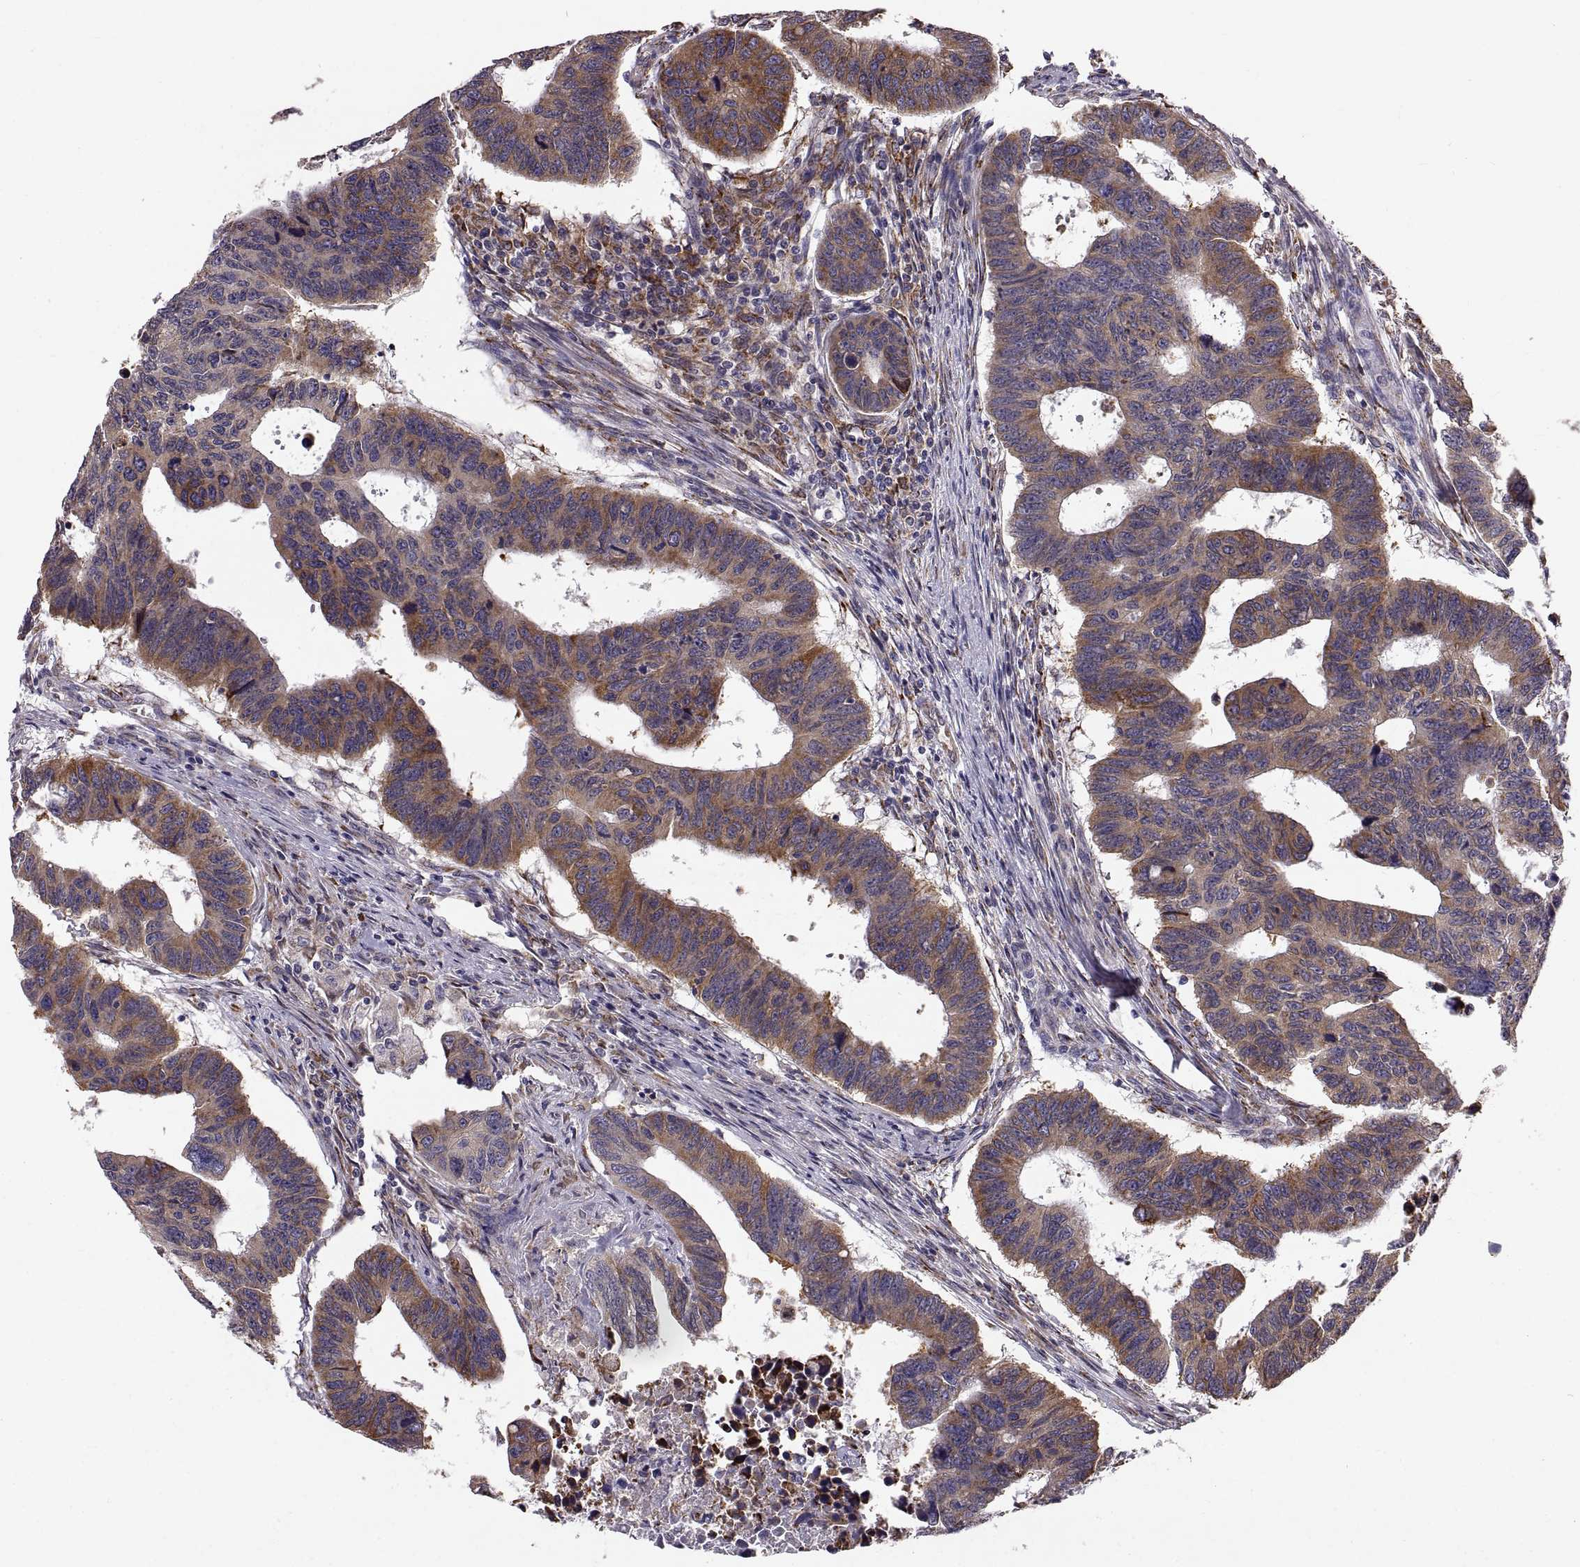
{"staining": {"intensity": "moderate", "quantity": "25%-75%", "location": "cytoplasmic/membranous"}, "tissue": "colorectal cancer", "cell_type": "Tumor cells", "image_type": "cancer", "snomed": [{"axis": "morphology", "description": "Adenocarcinoma, NOS"}, {"axis": "topography", "description": "Rectum"}], "caption": "The immunohistochemical stain labels moderate cytoplasmic/membranous expression in tumor cells of adenocarcinoma (colorectal) tissue. The staining is performed using DAB brown chromogen to label protein expression. The nuclei are counter-stained blue using hematoxylin.", "gene": "PLEKHB2", "patient": {"sex": "female", "age": 85}}